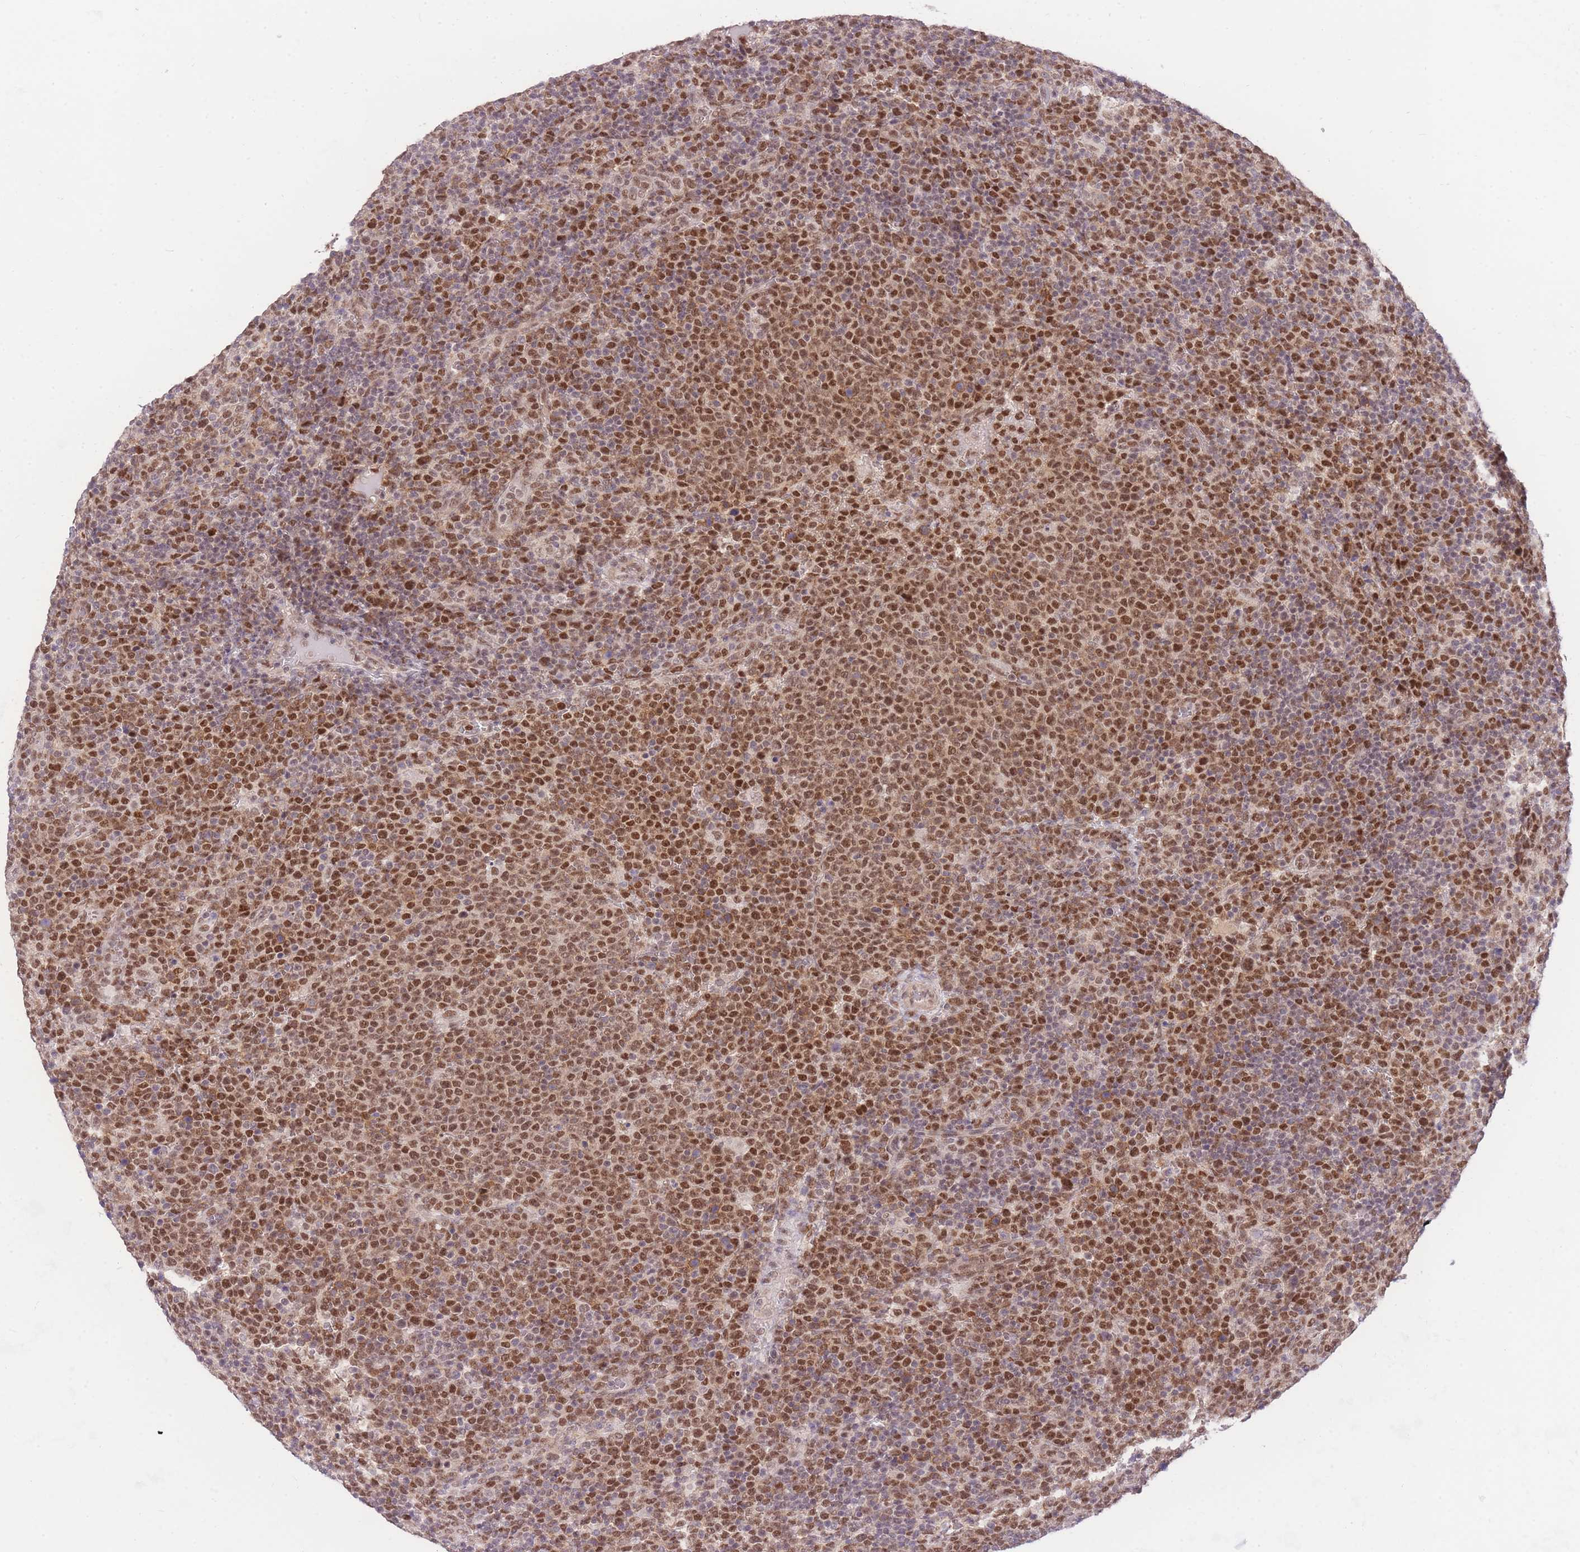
{"staining": {"intensity": "moderate", "quantity": ">75%", "location": "nuclear"}, "tissue": "lymphoma", "cell_type": "Tumor cells", "image_type": "cancer", "snomed": [{"axis": "morphology", "description": "Malignant lymphoma, non-Hodgkin's type, High grade"}, {"axis": "topography", "description": "Lymph node"}], "caption": "Human high-grade malignant lymphoma, non-Hodgkin's type stained for a protein (brown) displays moderate nuclear positive expression in approximately >75% of tumor cells.", "gene": "UBXN7", "patient": {"sex": "male", "age": 61}}